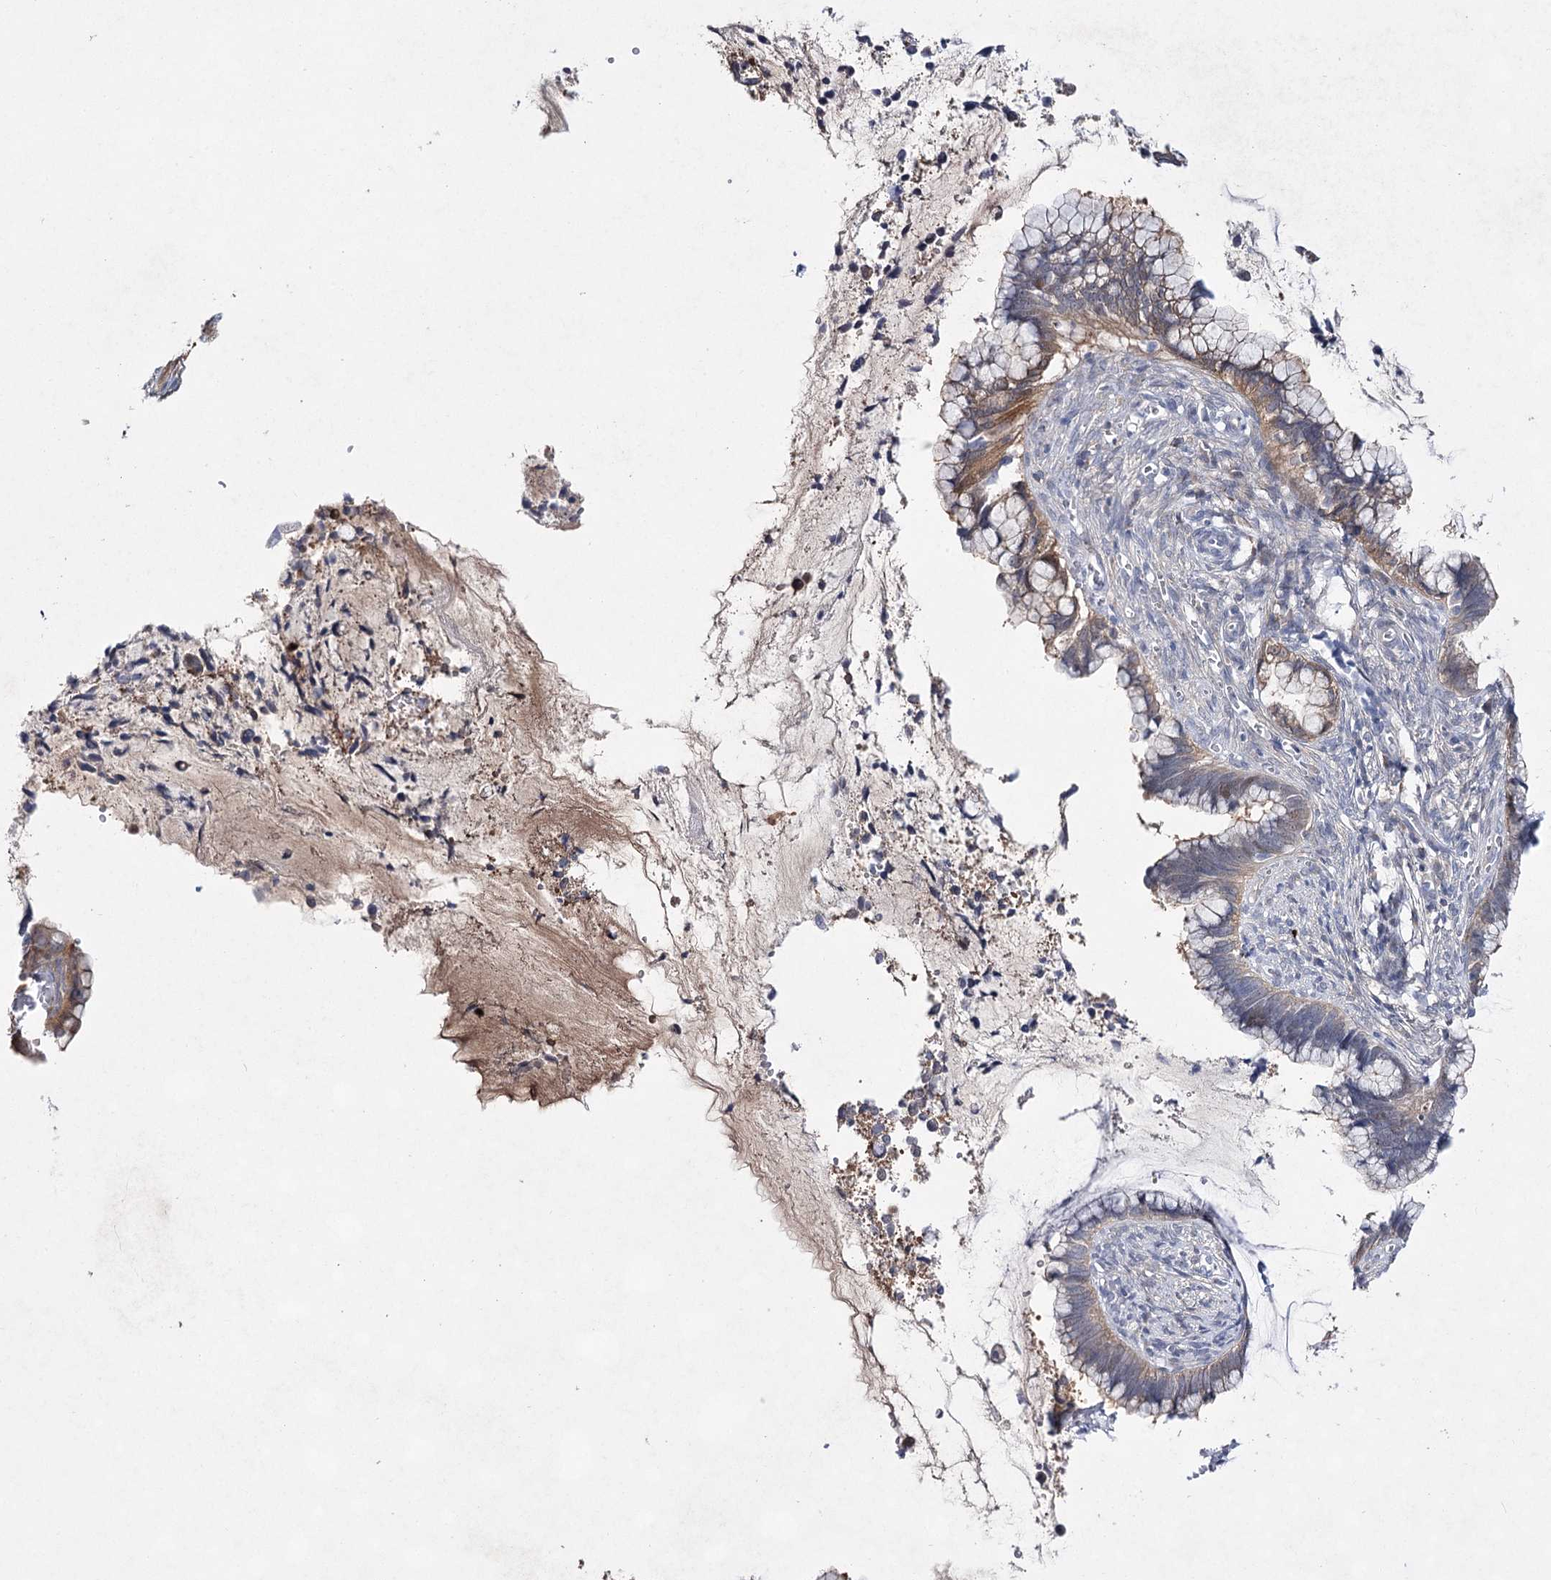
{"staining": {"intensity": "moderate", "quantity": "25%-75%", "location": "cytoplasmic/membranous,nuclear"}, "tissue": "cervical cancer", "cell_type": "Tumor cells", "image_type": "cancer", "snomed": [{"axis": "morphology", "description": "Adenocarcinoma, NOS"}, {"axis": "topography", "description": "Cervix"}], "caption": "Protein expression analysis of human cervical cancer (adenocarcinoma) reveals moderate cytoplasmic/membranous and nuclear positivity in approximately 25%-75% of tumor cells. Using DAB (brown) and hematoxylin (blue) stains, captured at high magnification using brightfield microscopy.", "gene": "UGDH", "patient": {"sex": "female", "age": 44}}